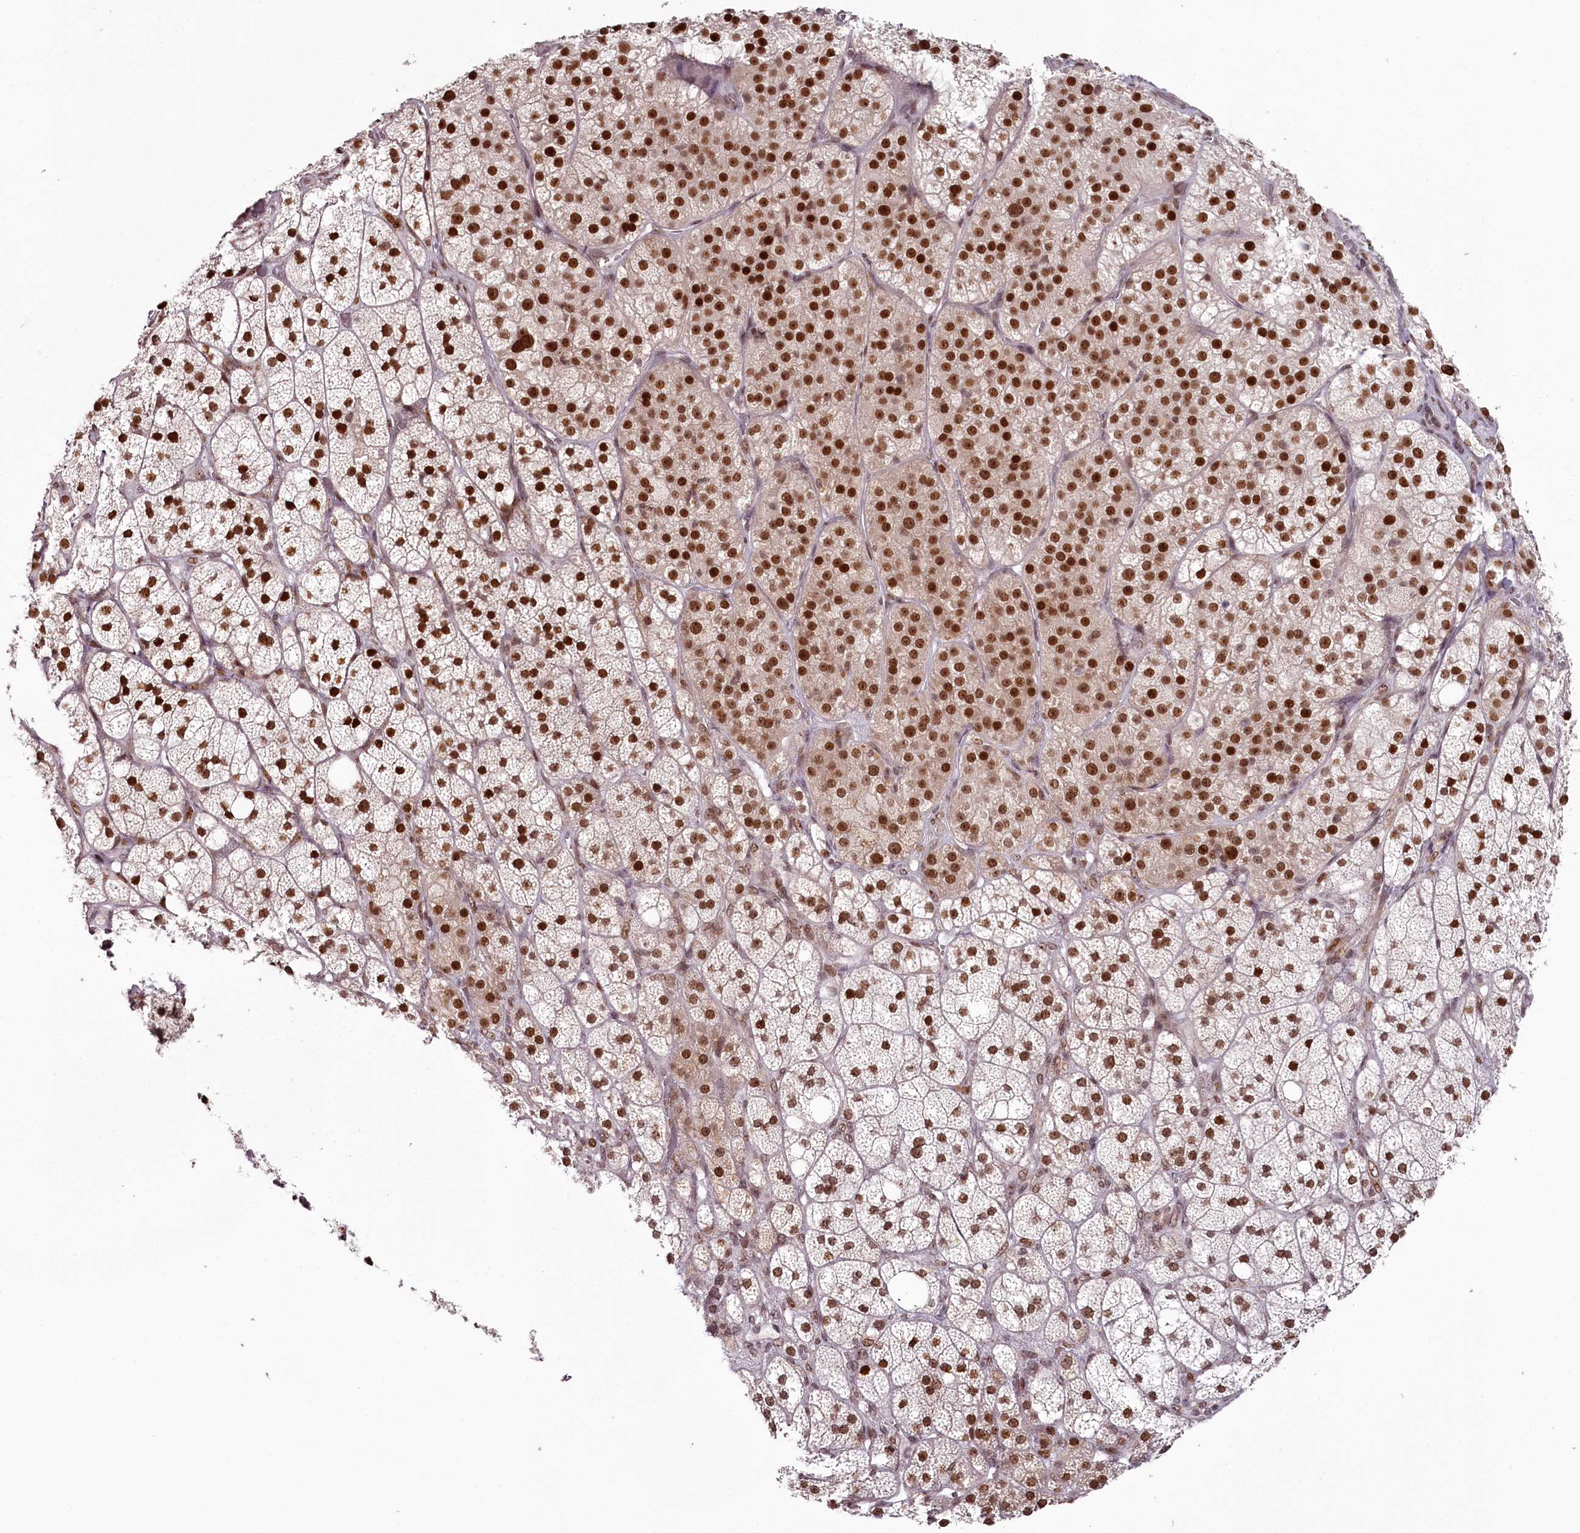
{"staining": {"intensity": "strong", "quantity": ">75%", "location": "nuclear"}, "tissue": "adrenal gland", "cell_type": "Glandular cells", "image_type": "normal", "snomed": [{"axis": "morphology", "description": "Normal tissue, NOS"}, {"axis": "topography", "description": "Adrenal gland"}], "caption": "High-power microscopy captured an IHC photomicrograph of benign adrenal gland, revealing strong nuclear staining in about >75% of glandular cells.", "gene": "THYN1", "patient": {"sex": "male", "age": 61}}